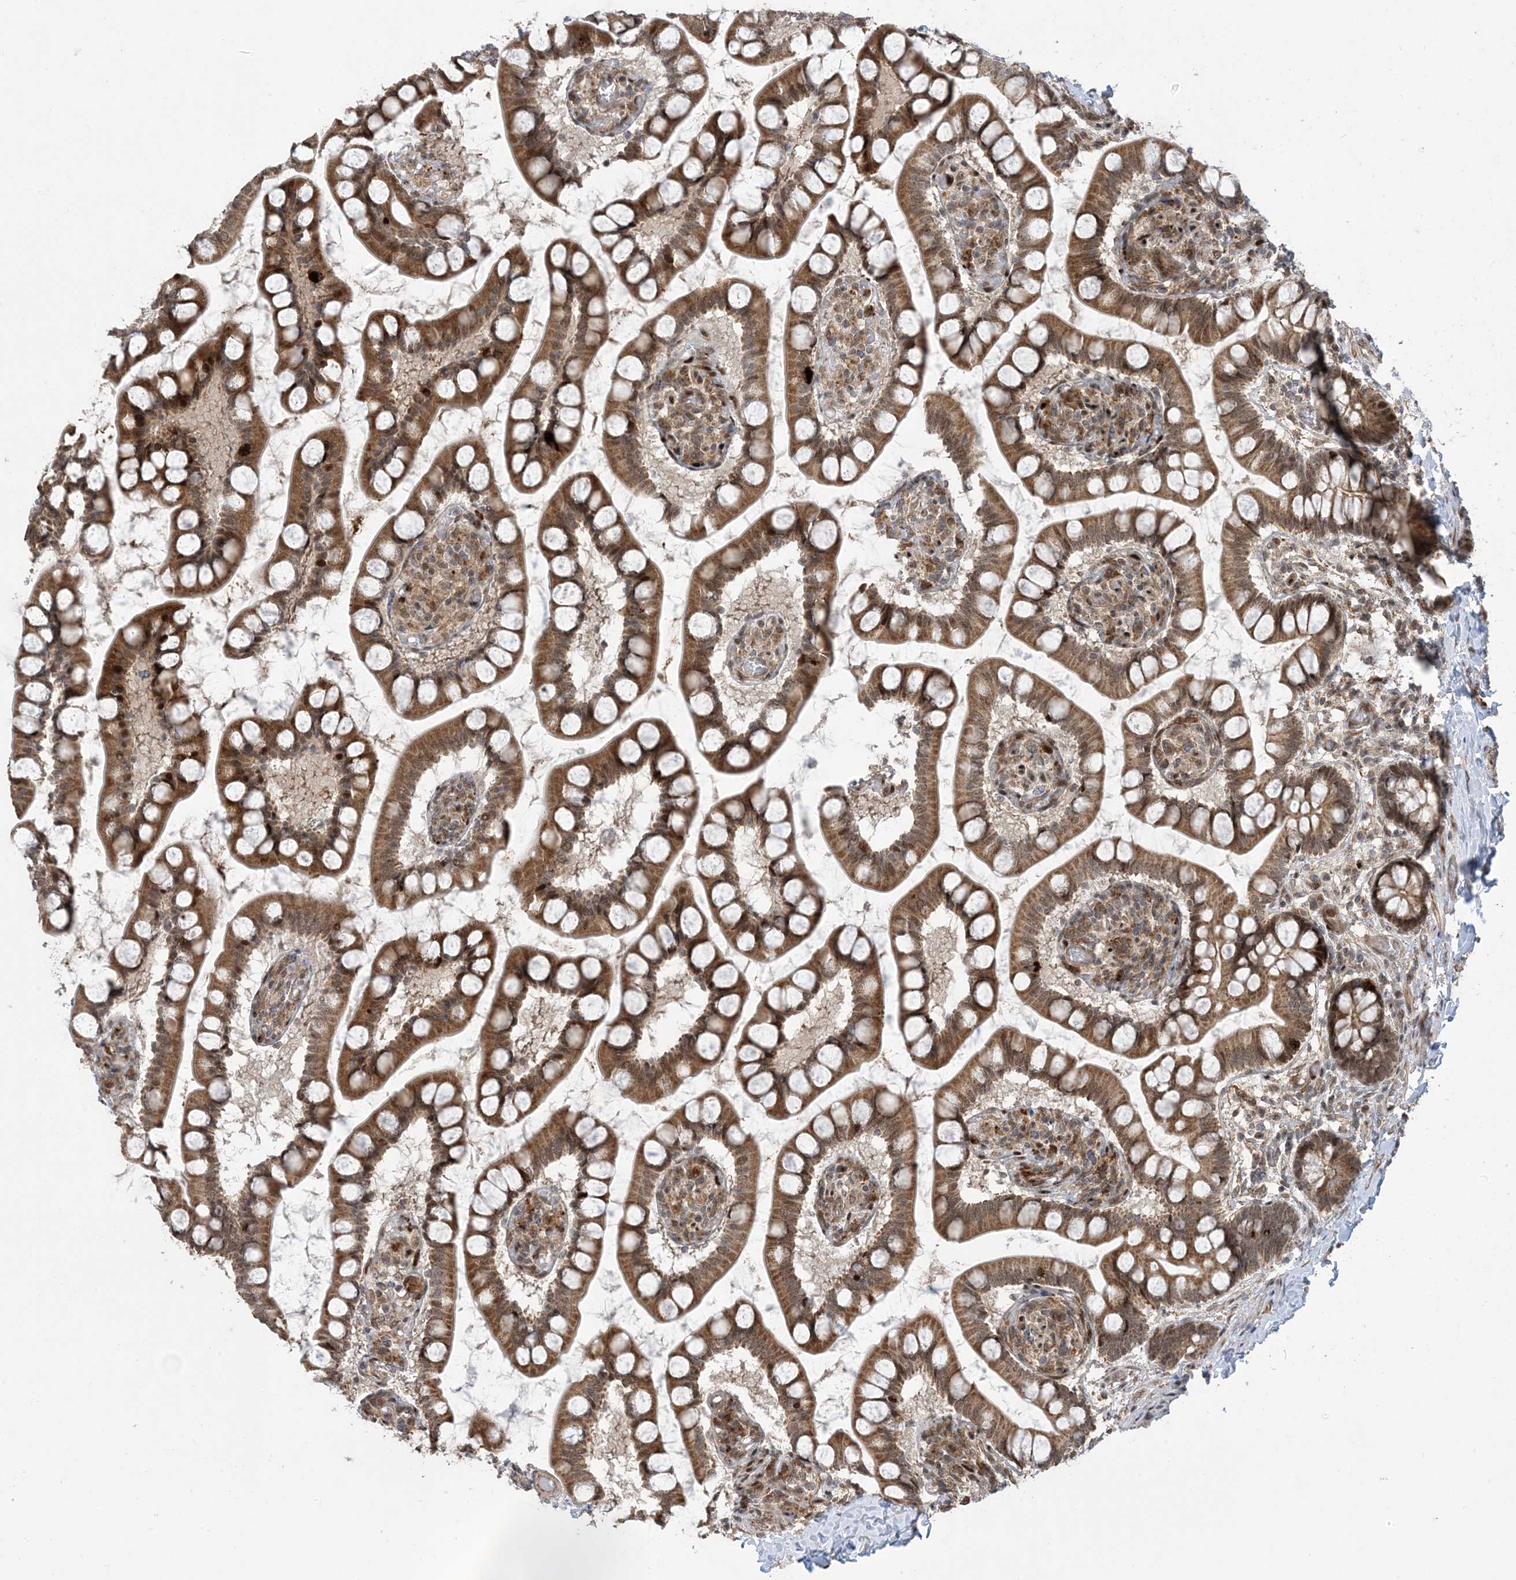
{"staining": {"intensity": "moderate", "quantity": ">75%", "location": "cytoplasmic/membranous"}, "tissue": "small intestine", "cell_type": "Glandular cells", "image_type": "normal", "snomed": [{"axis": "morphology", "description": "Normal tissue, NOS"}, {"axis": "topography", "description": "Small intestine"}], "caption": "Moderate cytoplasmic/membranous expression for a protein is present in about >75% of glandular cells of normal small intestine using immunohistochemistry (IHC).", "gene": "FAM9B", "patient": {"sex": "male", "age": 52}}